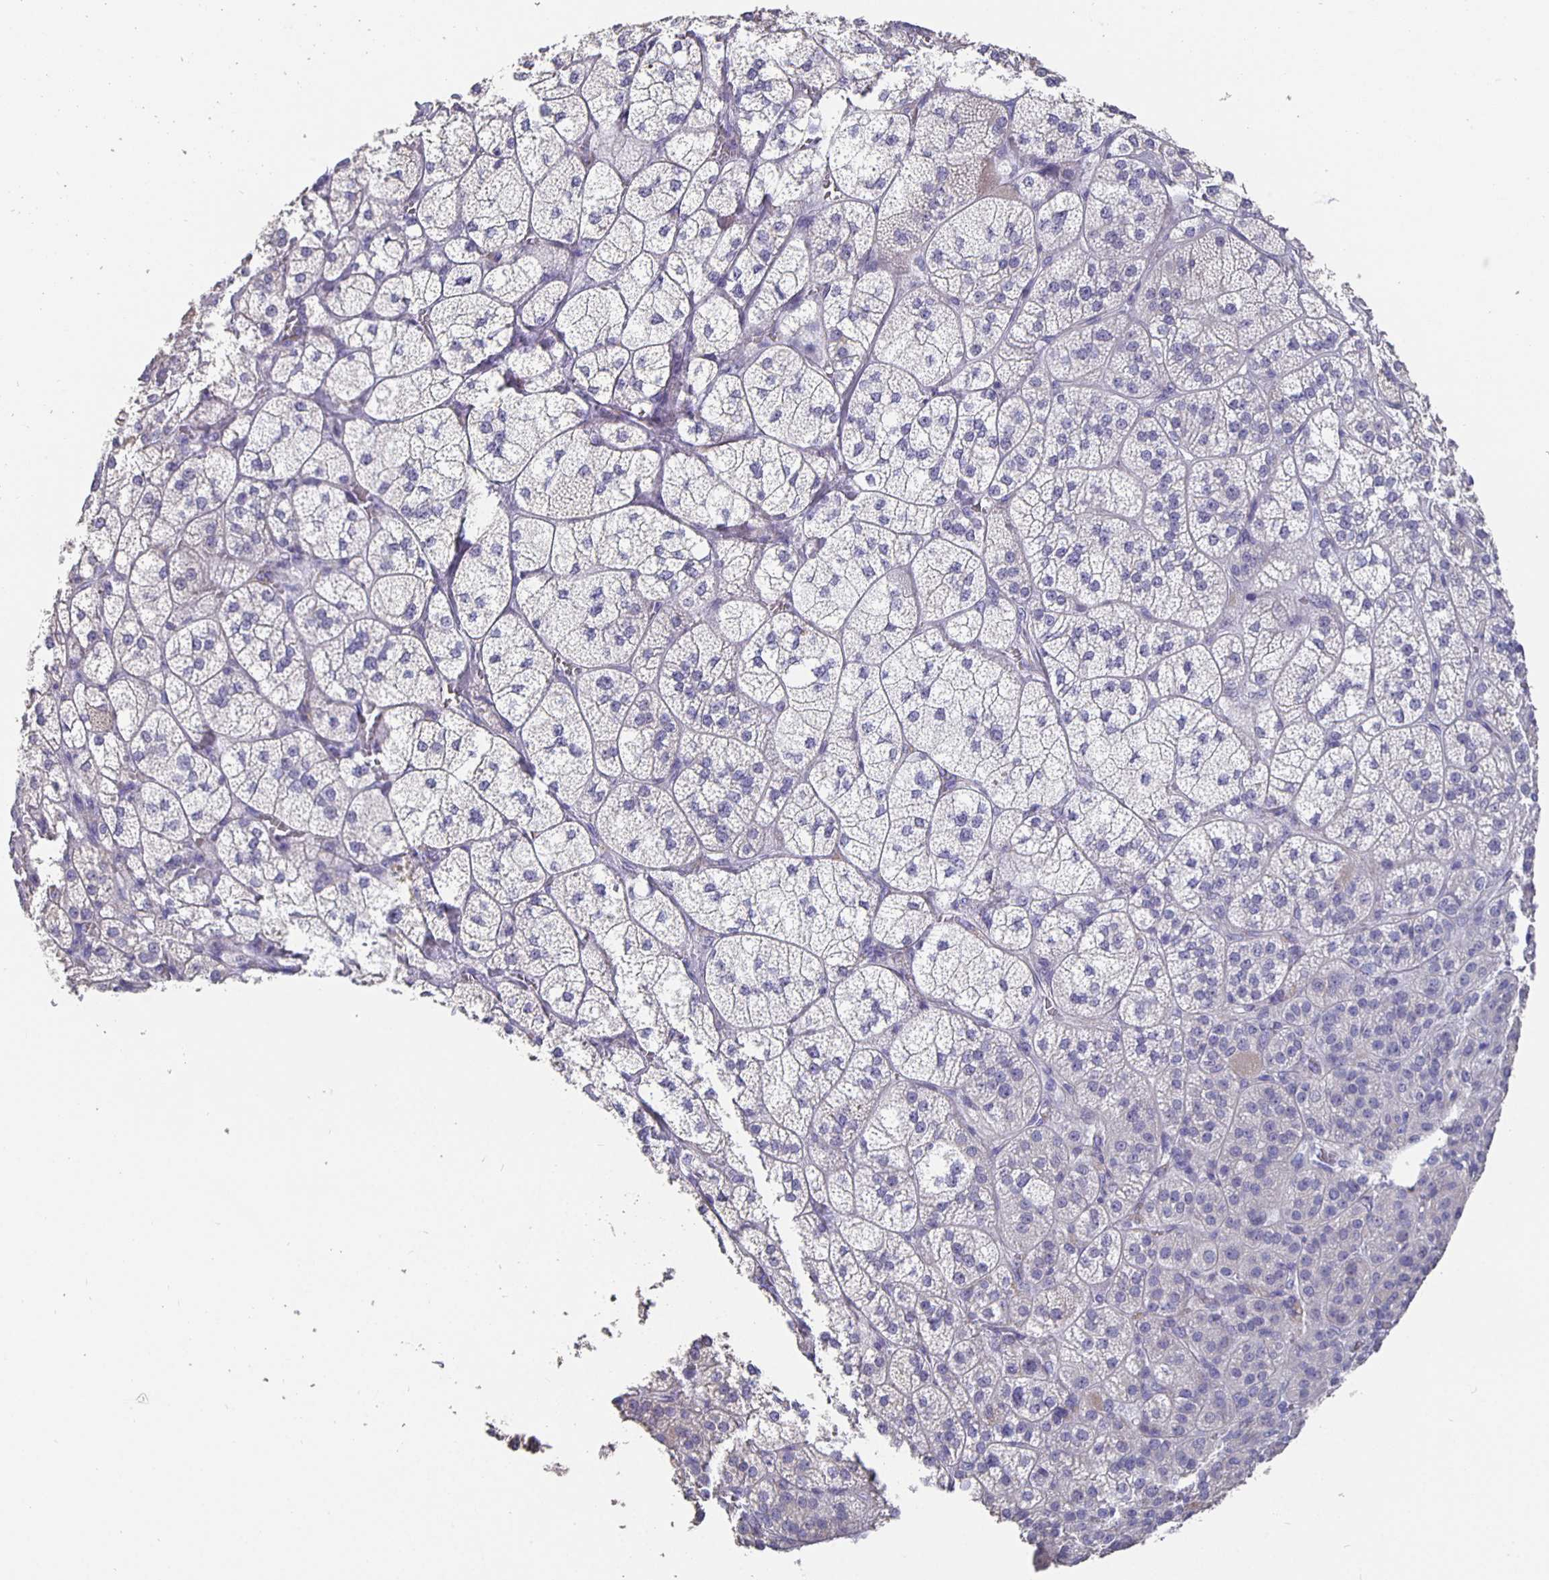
{"staining": {"intensity": "weak", "quantity": "<25%", "location": "cytoplasmic/membranous"}, "tissue": "adrenal gland", "cell_type": "Glandular cells", "image_type": "normal", "snomed": [{"axis": "morphology", "description": "Normal tissue, NOS"}, {"axis": "topography", "description": "Adrenal gland"}], "caption": "IHC photomicrograph of unremarkable adrenal gland: adrenal gland stained with DAB (3,3'-diaminobenzidine) exhibits no significant protein staining in glandular cells.", "gene": "CFAP74", "patient": {"sex": "female", "age": 60}}